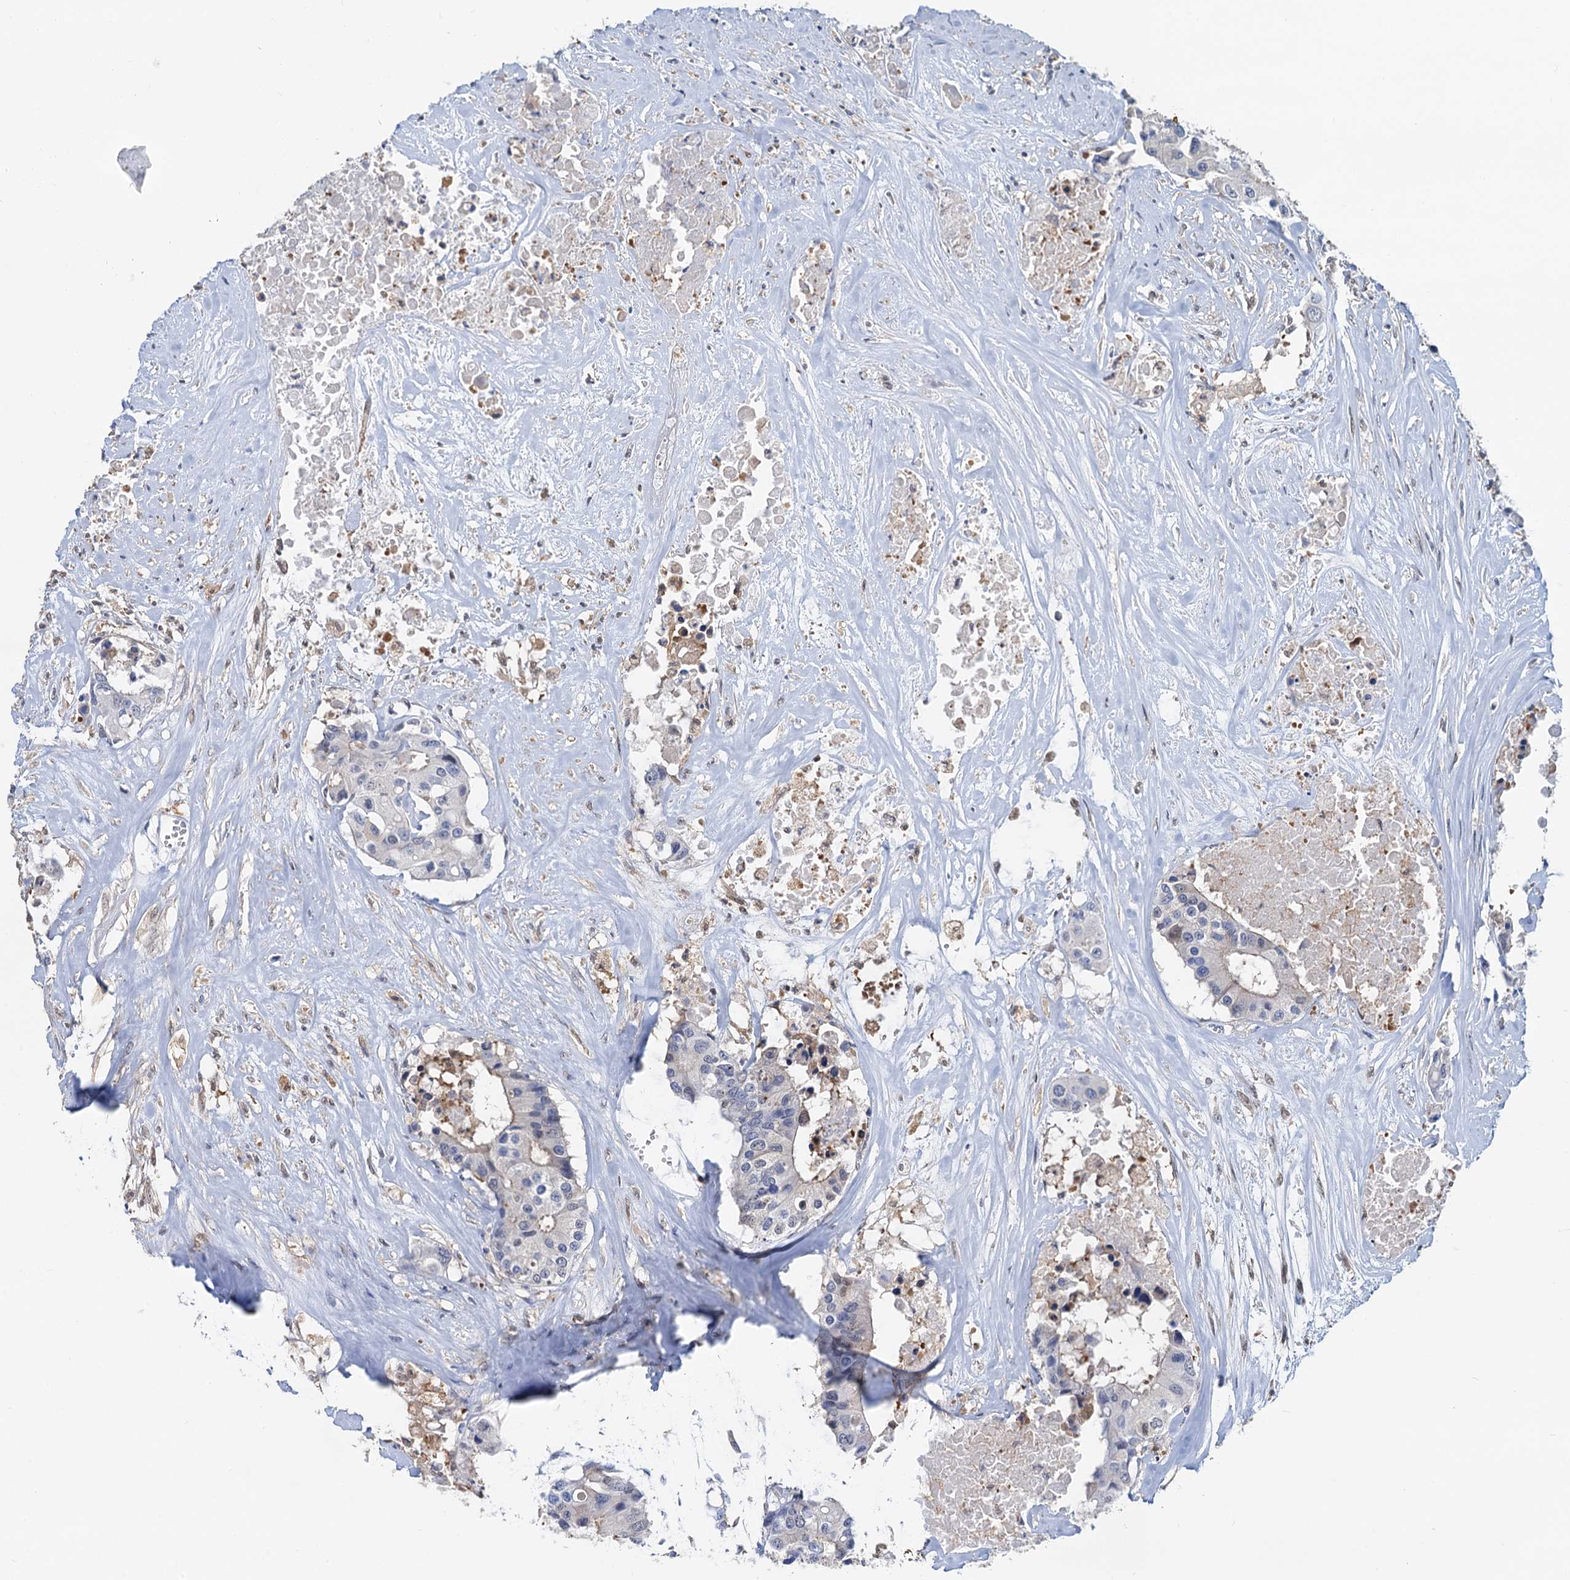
{"staining": {"intensity": "weak", "quantity": "<25%", "location": "cytoplasmic/membranous"}, "tissue": "colorectal cancer", "cell_type": "Tumor cells", "image_type": "cancer", "snomed": [{"axis": "morphology", "description": "Adenocarcinoma, NOS"}, {"axis": "topography", "description": "Colon"}], "caption": "Human colorectal cancer stained for a protein using immunohistochemistry (IHC) exhibits no expression in tumor cells.", "gene": "FAH", "patient": {"sex": "male", "age": 77}}